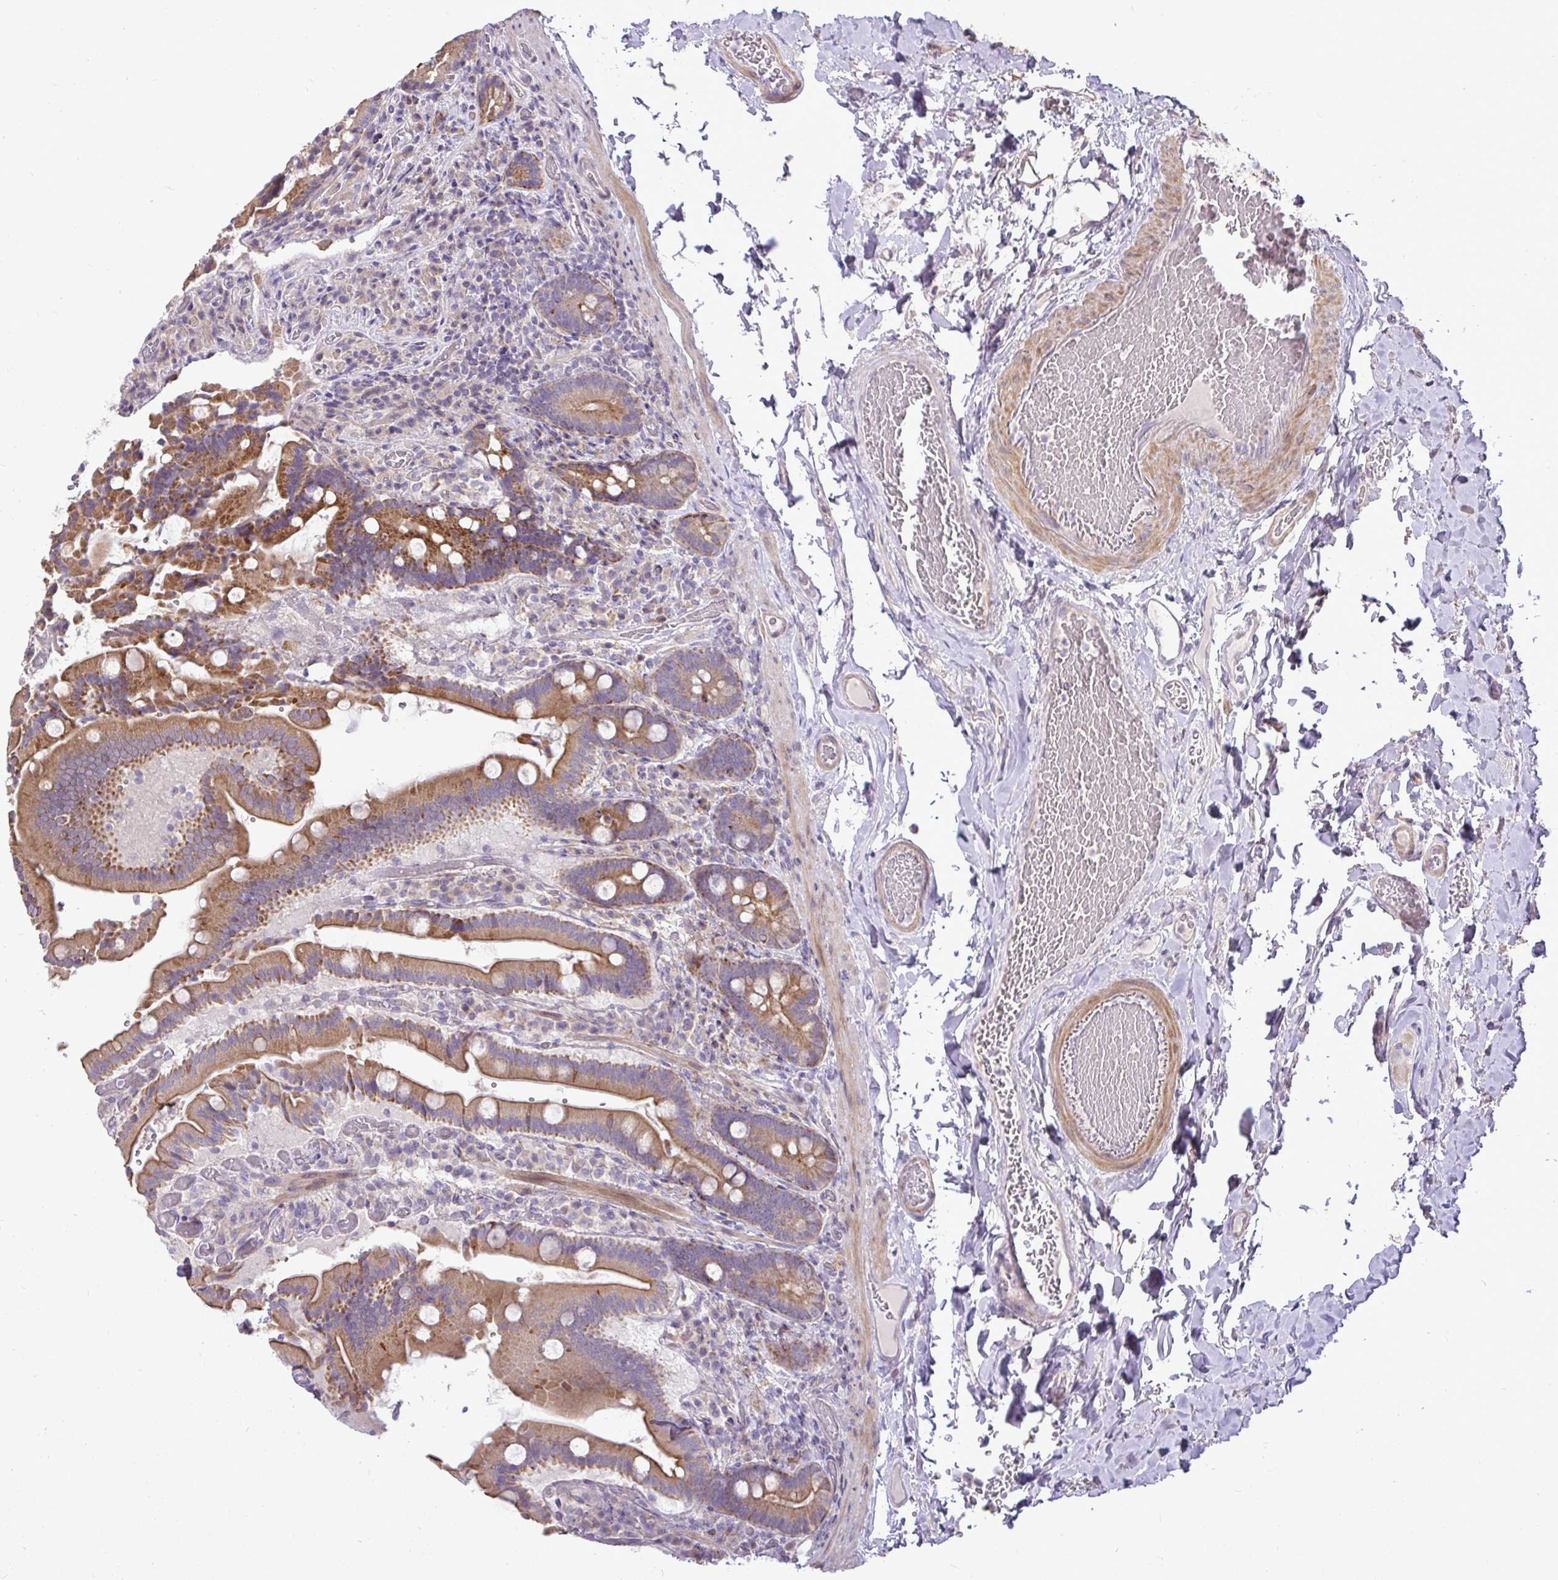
{"staining": {"intensity": "moderate", "quantity": ">75%", "location": "cytoplasmic/membranous"}, "tissue": "duodenum", "cell_type": "Glandular cells", "image_type": "normal", "snomed": [{"axis": "morphology", "description": "Normal tissue, NOS"}, {"axis": "topography", "description": "Duodenum"}], "caption": "Protein analysis of unremarkable duodenum shows moderate cytoplasmic/membranous positivity in approximately >75% of glandular cells. The staining is performed using DAB (3,3'-diaminobenzidine) brown chromogen to label protein expression. The nuclei are counter-stained blue using hematoxylin.", "gene": "STRIP1", "patient": {"sex": "female", "age": 62}}